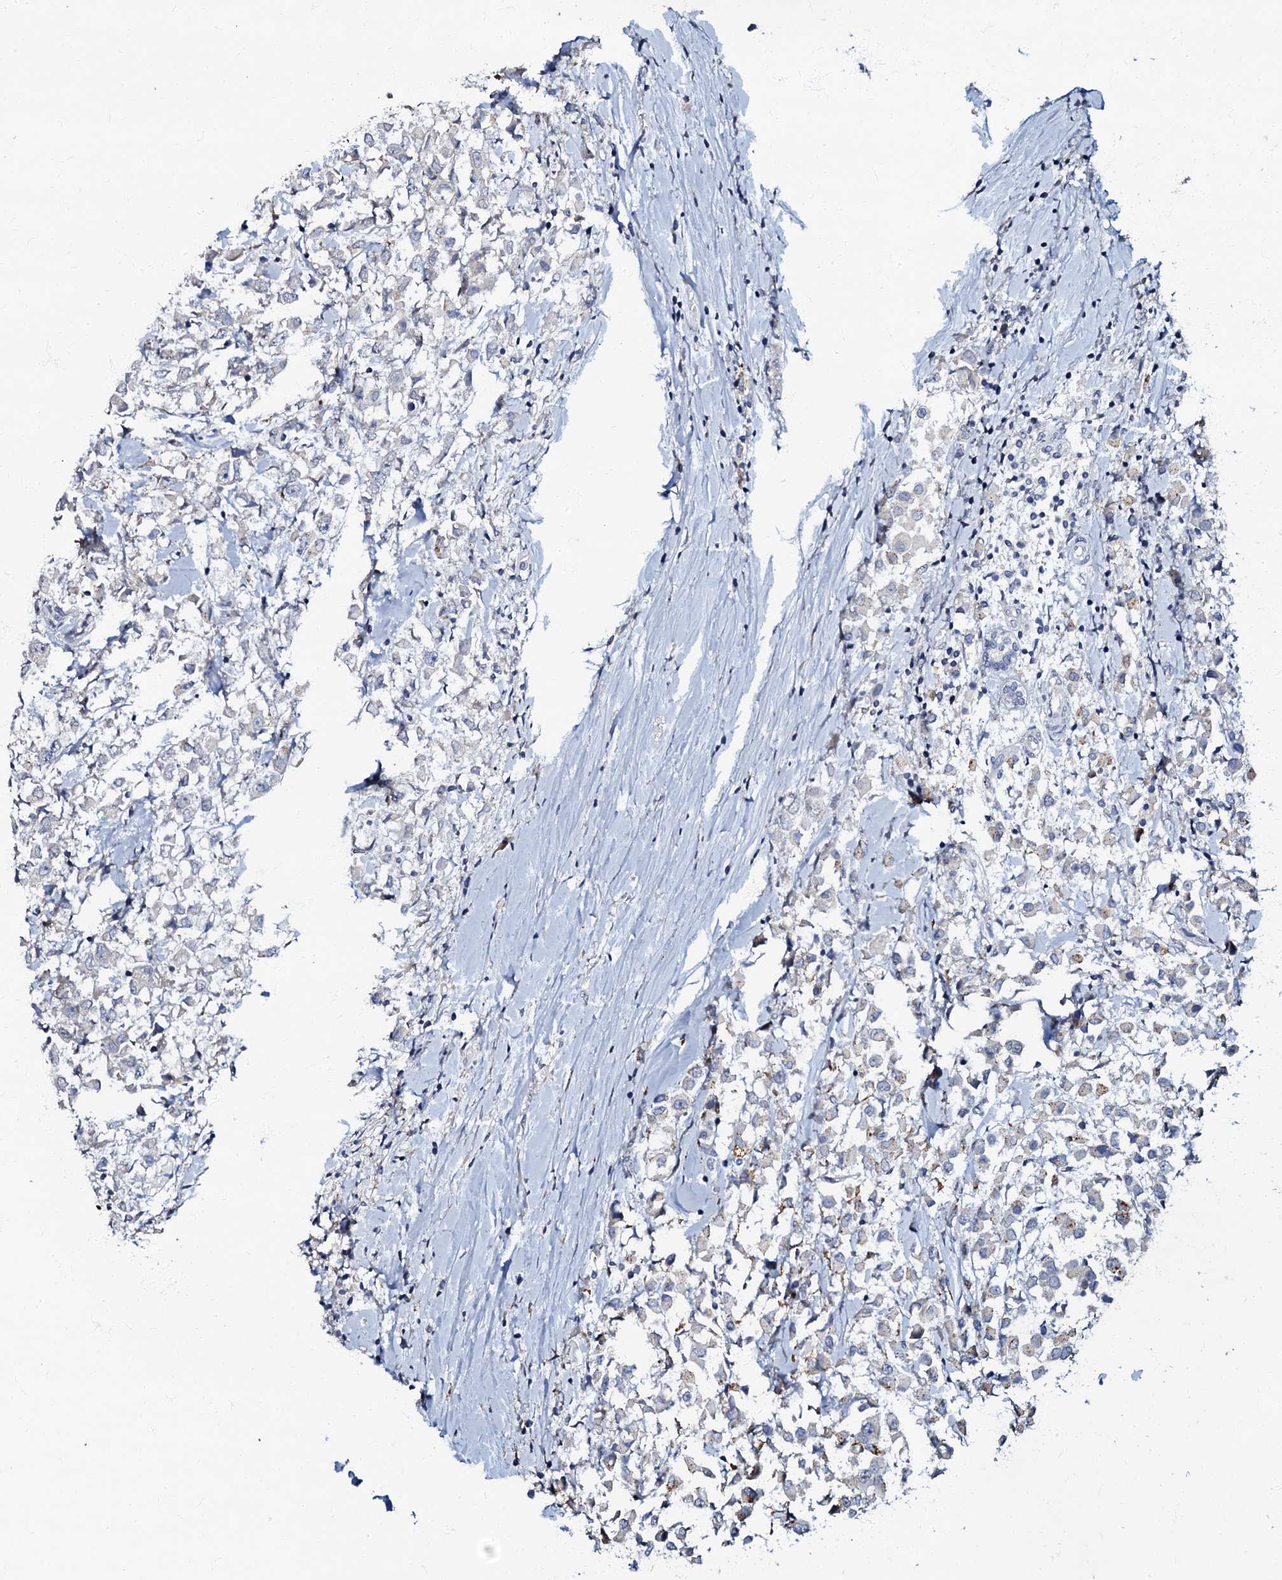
{"staining": {"intensity": "negative", "quantity": "none", "location": "none"}, "tissue": "breast cancer", "cell_type": "Tumor cells", "image_type": "cancer", "snomed": [{"axis": "morphology", "description": "Duct carcinoma"}, {"axis": "topography", "description": "Breast"}], "caption": "Immunohistochemical staining of breast infiltrating ductal carcinoma displays no significant expression in tumor cells. (Stains: DAB immunohistochemistry (IHC) with hematoxylin counter stain, Microscopy: brightfield microscopy at high magnification).", "gene": "OLAH", "patient": {"sex": "female", "age": 61}}